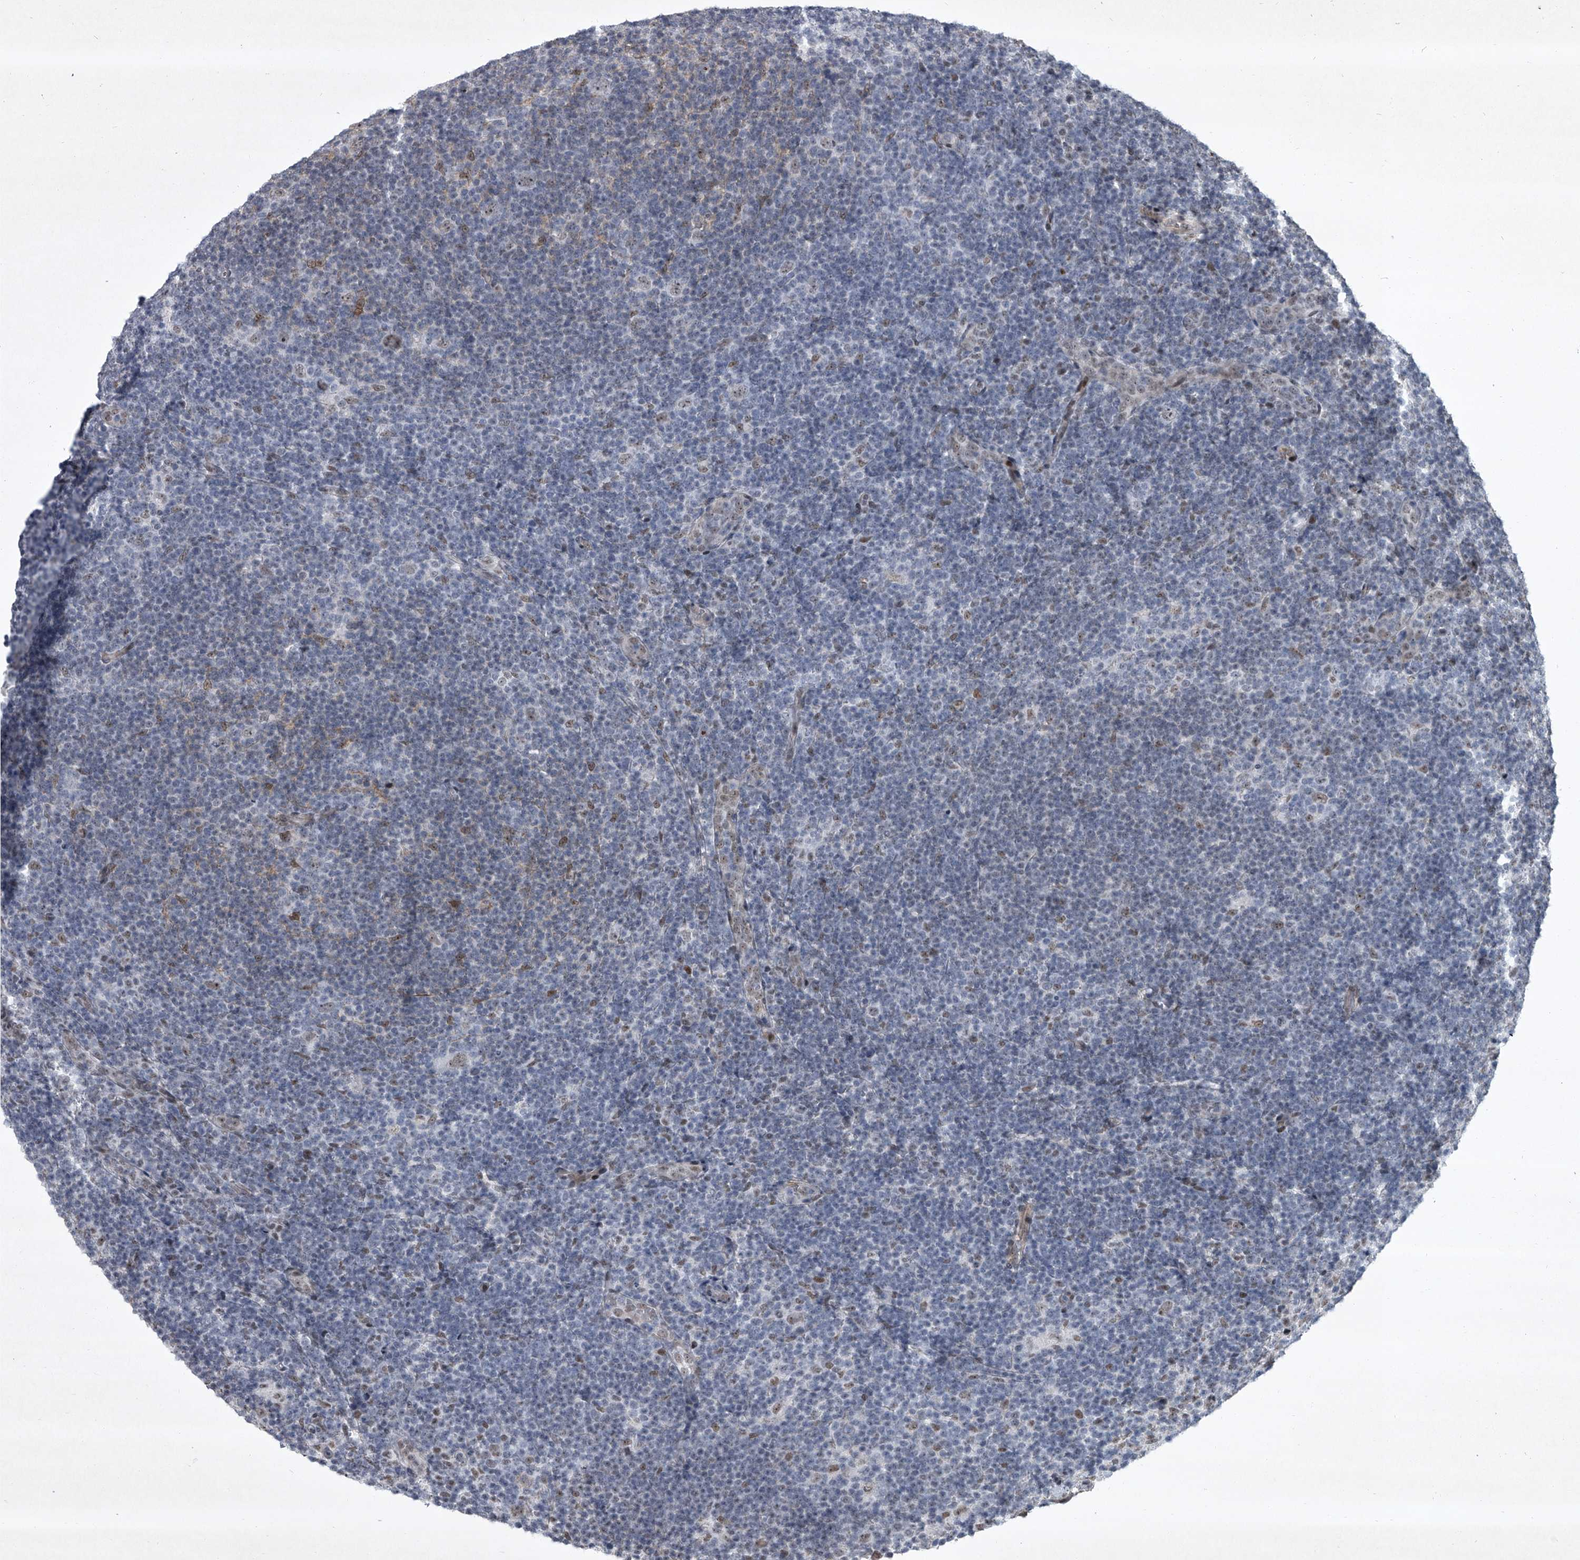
{"staining": {"intensity": "negative", "quantity": "none", "location": "none"}, "tissue": "lymphoma", "cell_type": "Tumor cells", "image_type": "cancer", "snomed": [{"axis": "morphology", "description": "Hodgkin's disease, NOS"}, {"axis": "topography", "description": "Lymph node"}], "caption": "Photomicrograph shows no protein staining in tumor cells of lymphoma tissue.", "gene": "MLLT1", "patient": {"sex": "female", "age": 57}}